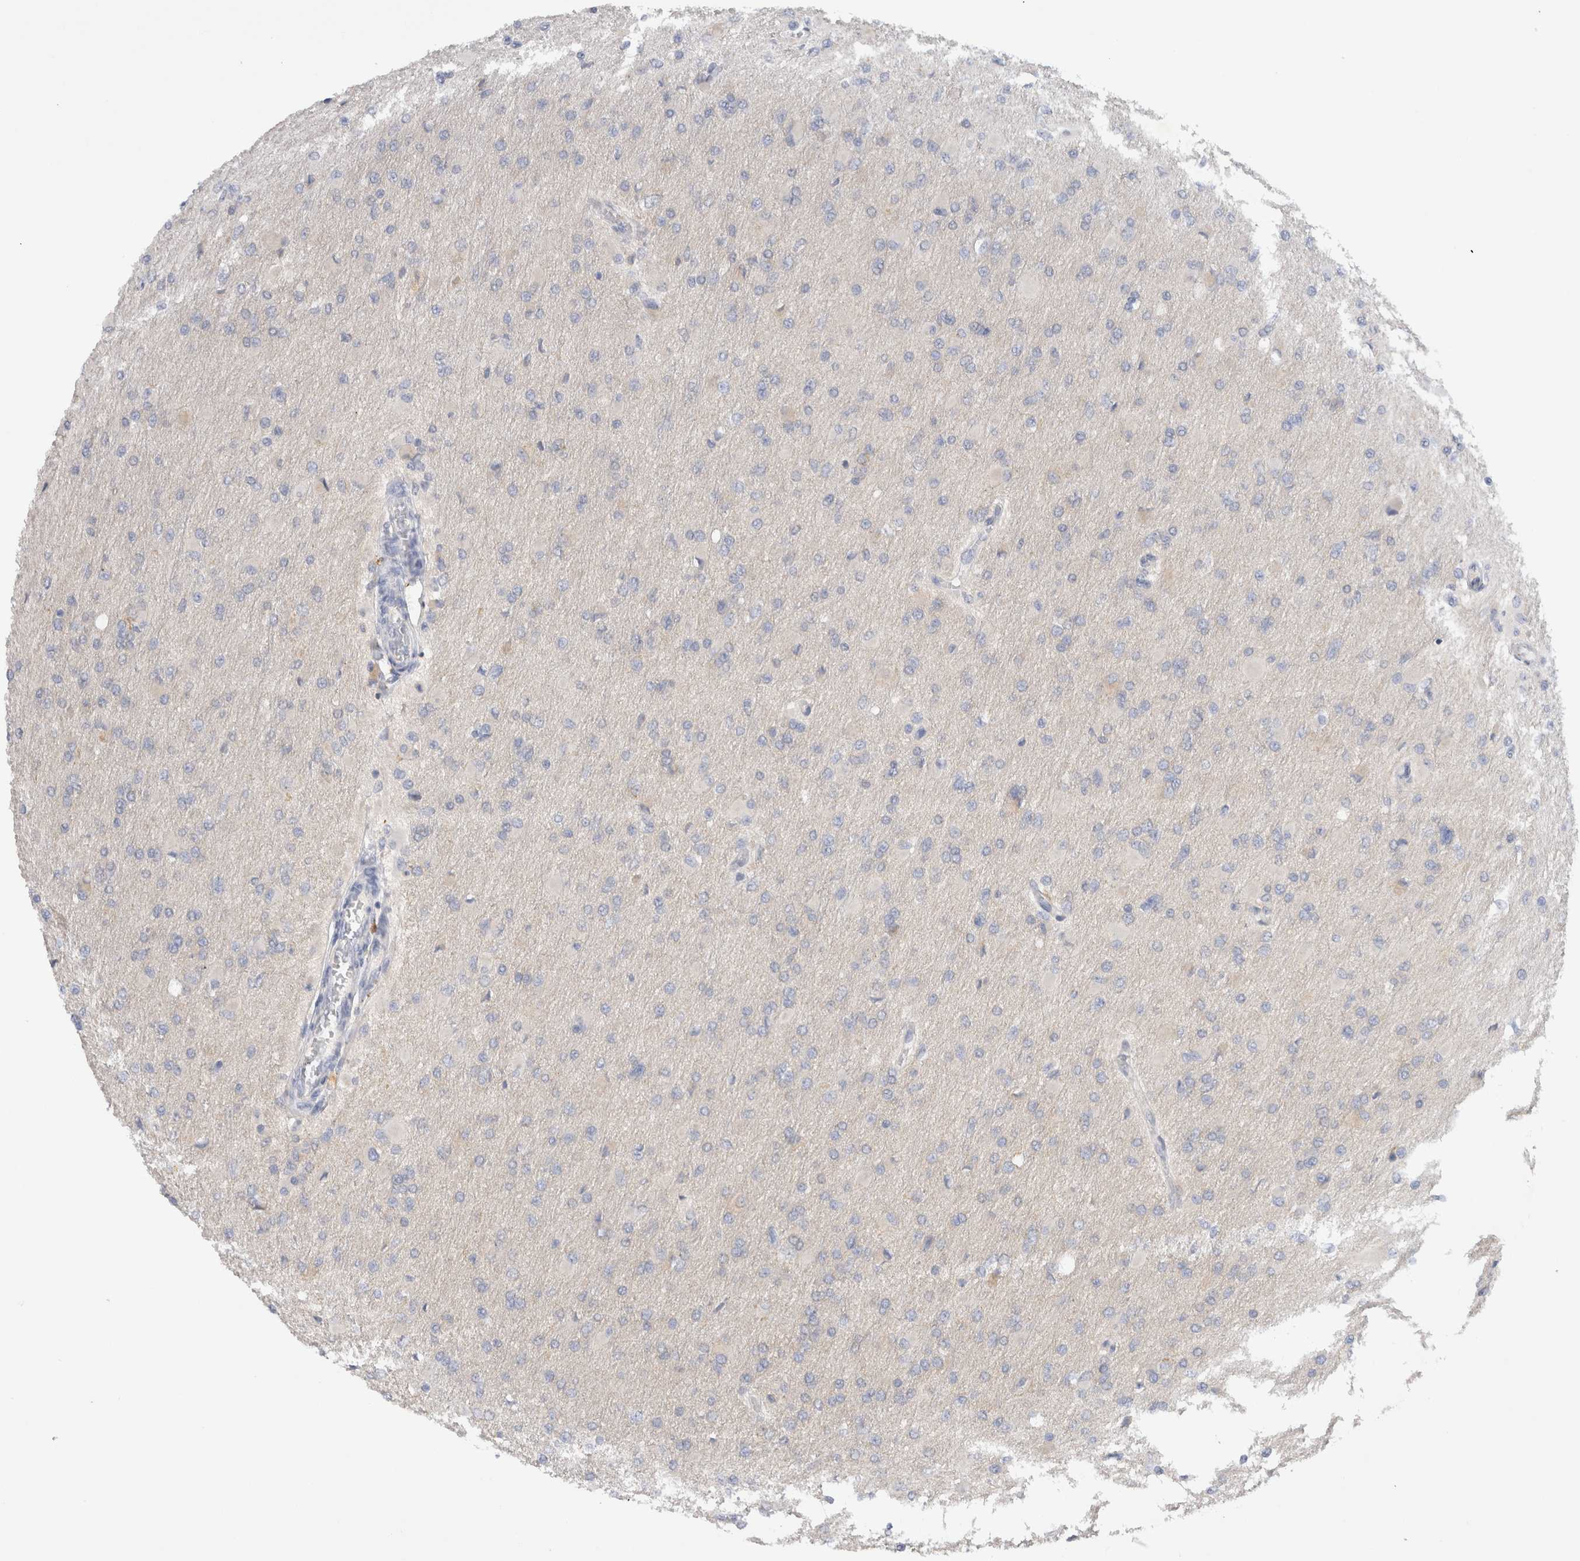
{"staining": {"intensity": "negative", "quantity": "none", "location": "none"}, "tissue": "glioma", "cell_type": "Tumor cells", "image_type": "cancer", "snomed": [{"axis": "morphology", "description": "Glioma, malignant, High grade"}, {"axis": "topography", "description": "Cerebral cortex"}], "caption": "An immunohistochemistry (IHC) photomicrograph of glioma is shown. There is no staining in tumor cells of glioma. Nuclei are stained in blue.", "gene": "GAS1", "patient": {"sex": "female", "age": 36}}